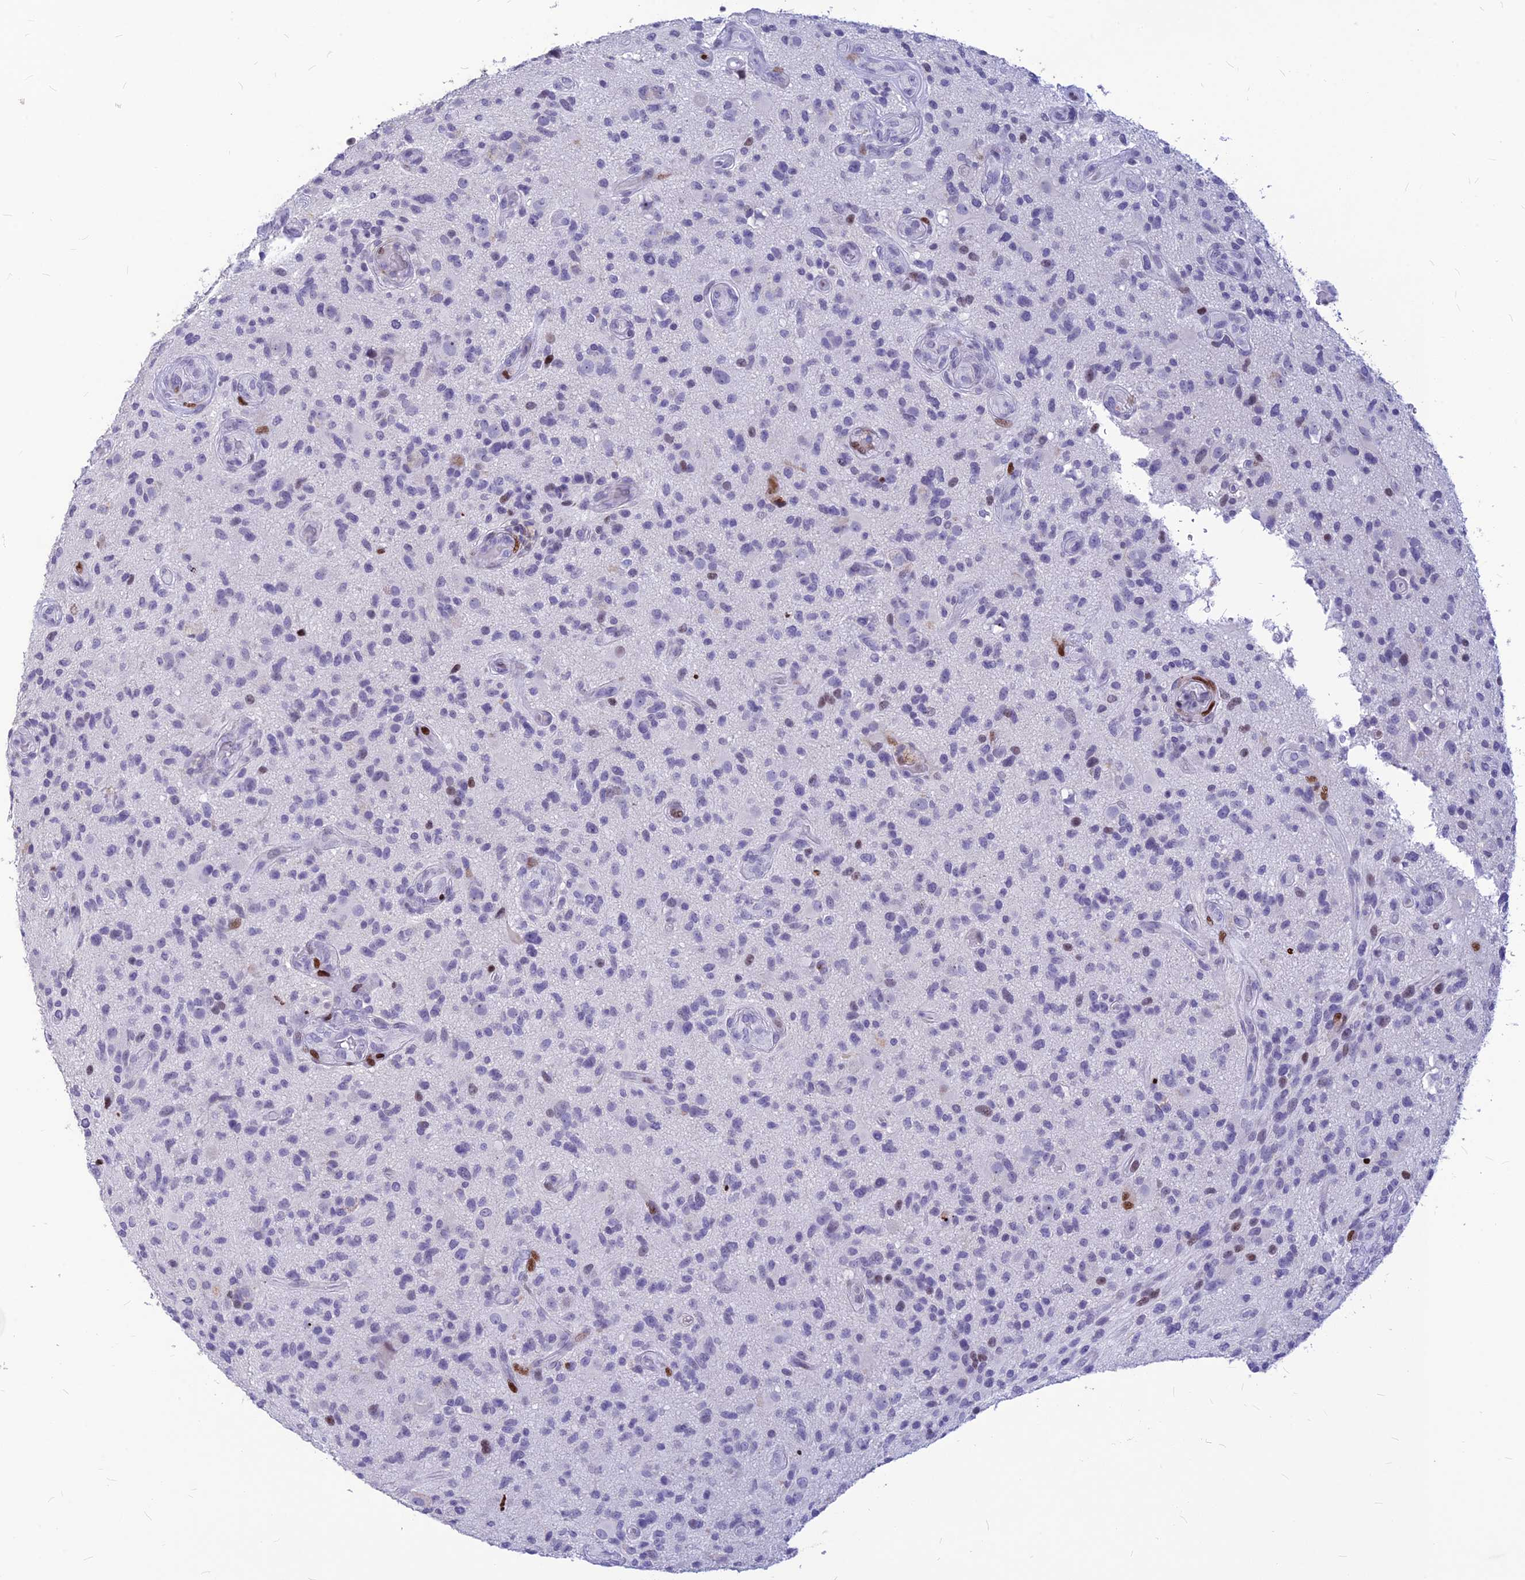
{"staining": {"intensity": "weak", "quantity": "<25%", "location": "nuclear"}, "tissue": "glioma", "cell_type": "Tumor cells", "image_type": "cancer", "snomed": [{"axis": "morphology", "description": "Glioma, malignant, High grade"}, {"axis": "topography", "description": "Brain"}], "caption": "Glioma was stained to show a protein in brown. There is no significant staining in tumor cells. (DAB (3,3'-diaminobenzidine) IHC visualized using brightfield microscopy, high magnification).", "gene": "PRPS1", "patient": {"sex": "male", "age": 47}}